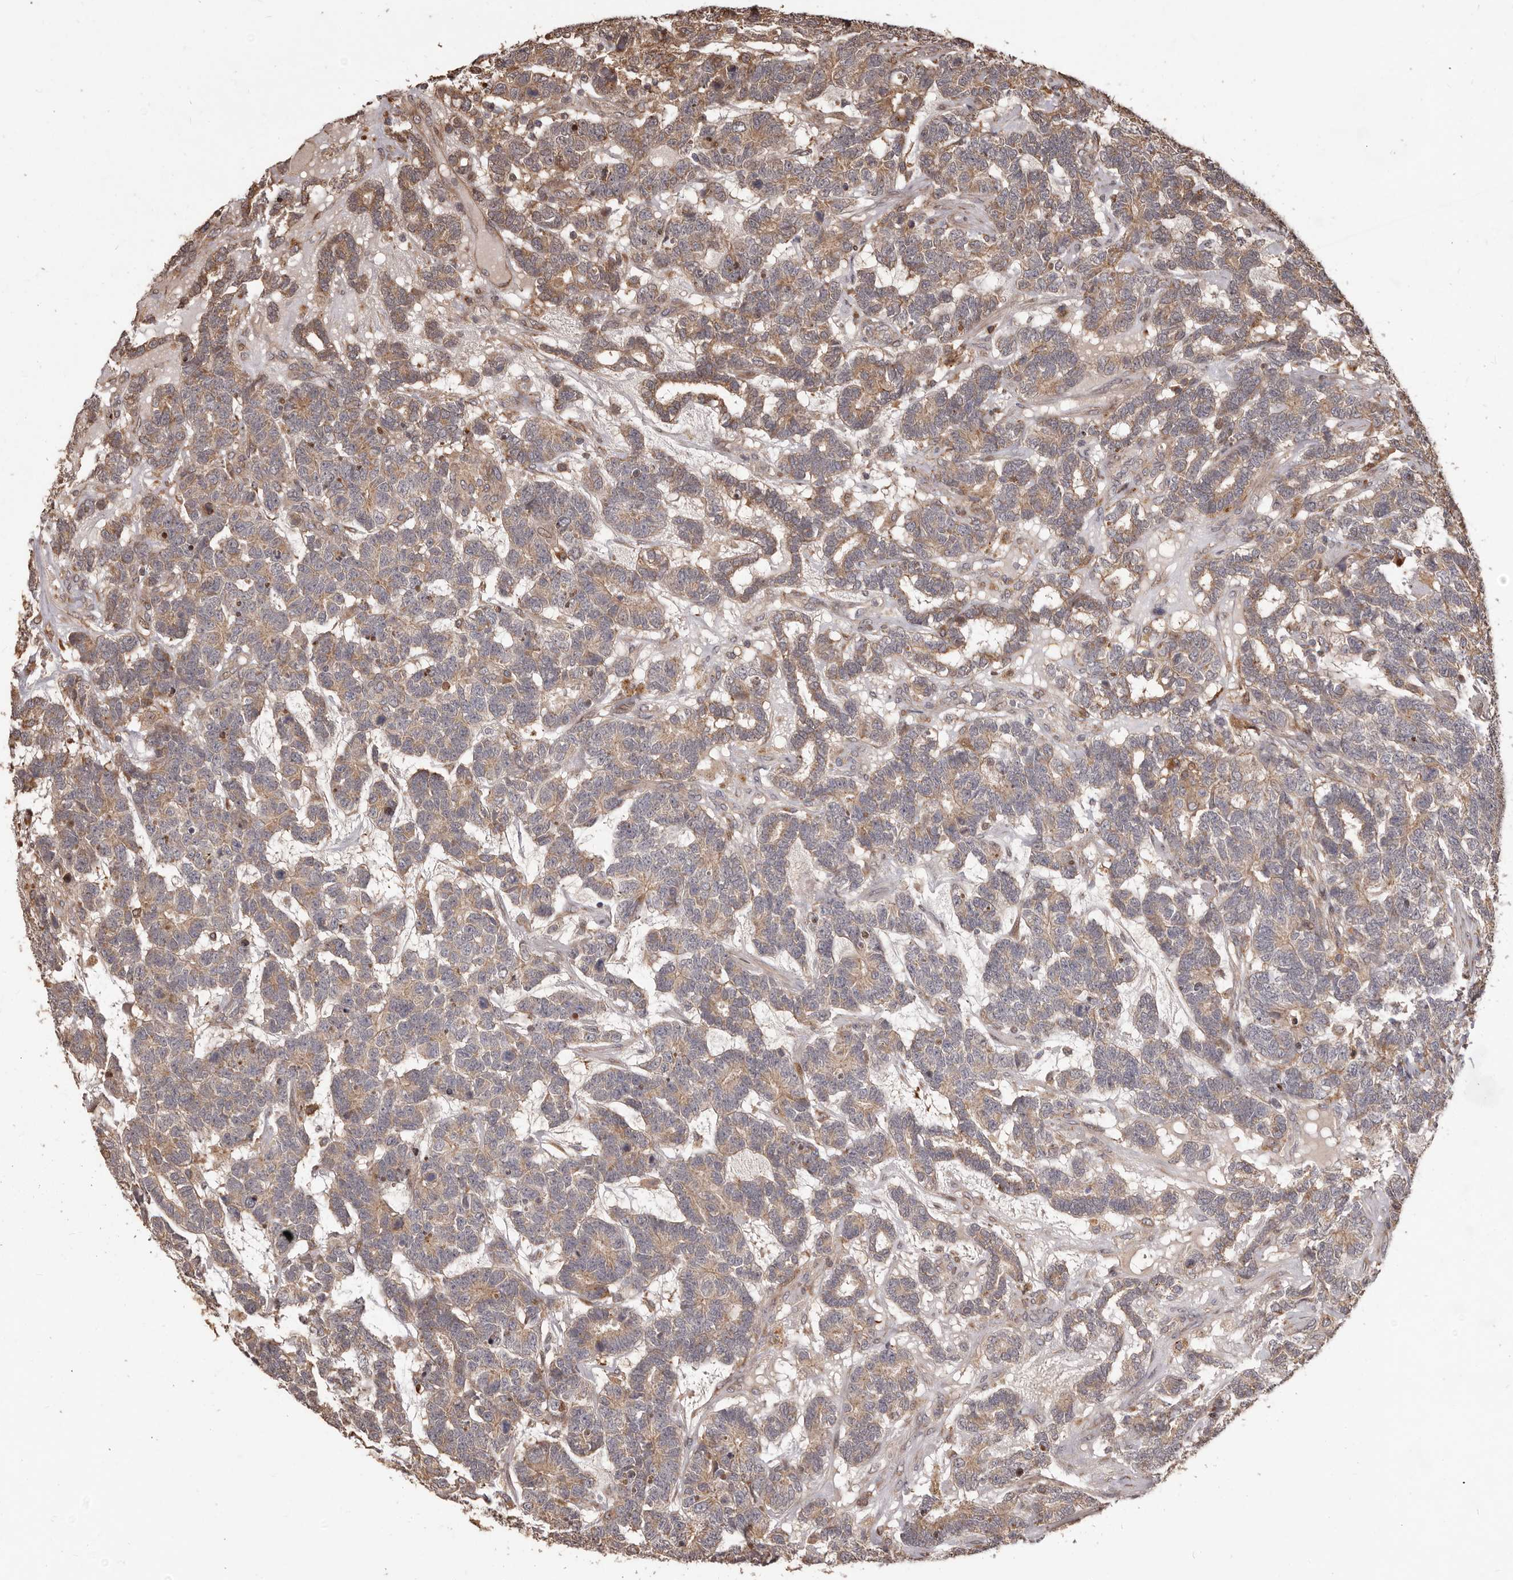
{"staining": {"intensity": "weak", "quantity": ">75%", "location": "cytoplasmic/membranous"}, "tissue": "testis cancer", "cell_type": "Tumor cells", "image_type": "cancer", "snomed": [{"axis": "morphology", "description": "Carcinoma, Embryonal, NOS"}, {"axis": "topography", "description": "Testis"}], "caption": "Embryonal carcinoma (testis) stained for a protein shows weak cytoplasmic/membranous positivity in tumor cells. (brown staining indicates protein expression, while blue staining denotes nuclei).", "gene": "MTO1", "patient": {"sex": "male", "age": 26}}